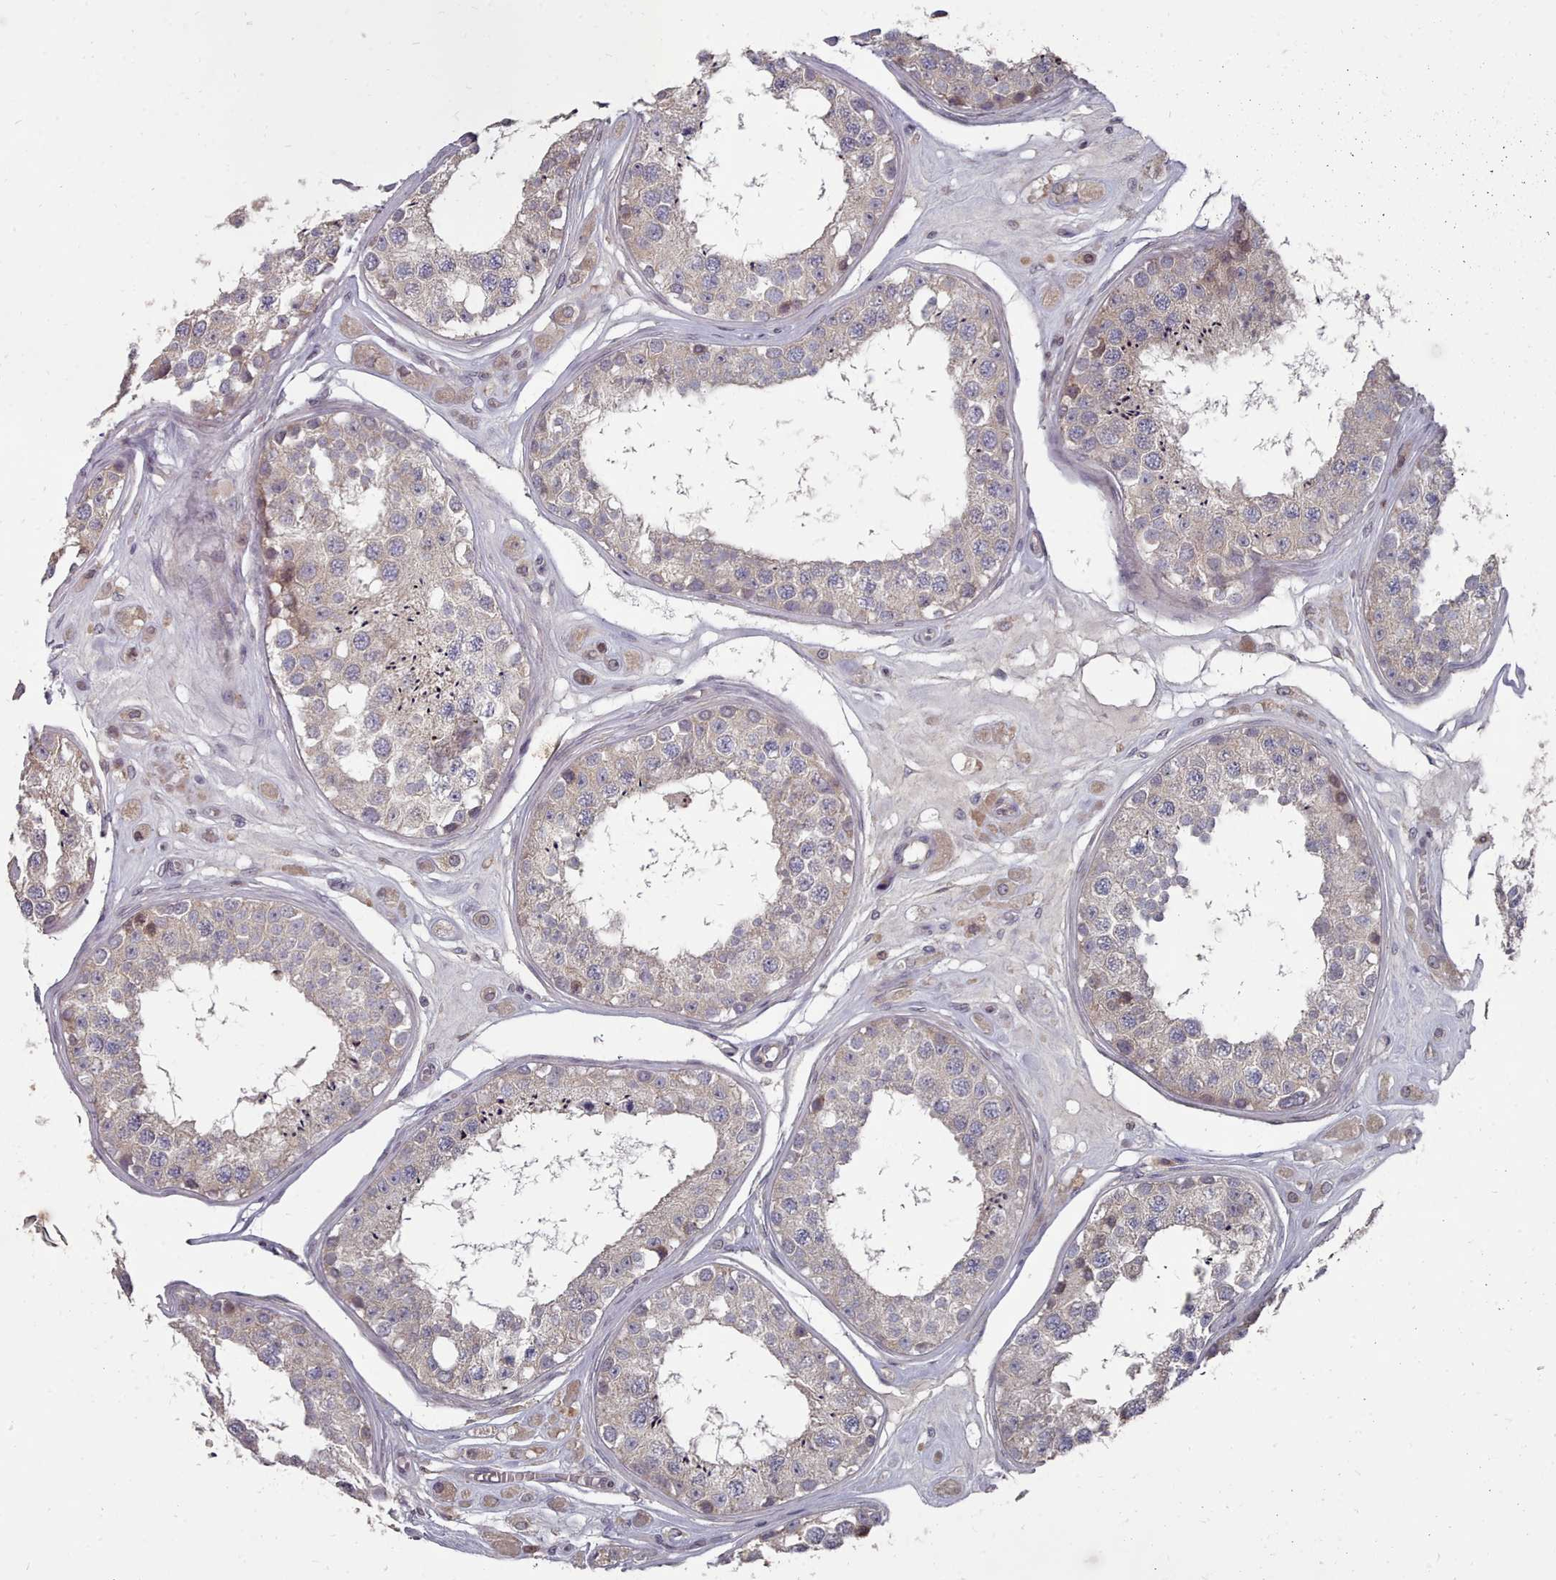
{"staining": {"intensity": "weak", "quantity": "25%-75%", "location": "cytoplasmic/membranous"}, "tissue": "testis", "cell_type": "Cells in seminiferous ducts", "image_type": "normal", "snomed": [{"axis": "morphology", "description": "Normal tissue, NOS"}, {"axis": "topography", "description": "Testis"}], "caption": "Testis stained with a protein marker displays weak staining in cells in seminiferous ducts.", "gene": "ACKR3", "patient": {"sex": "male", "age": 25}}